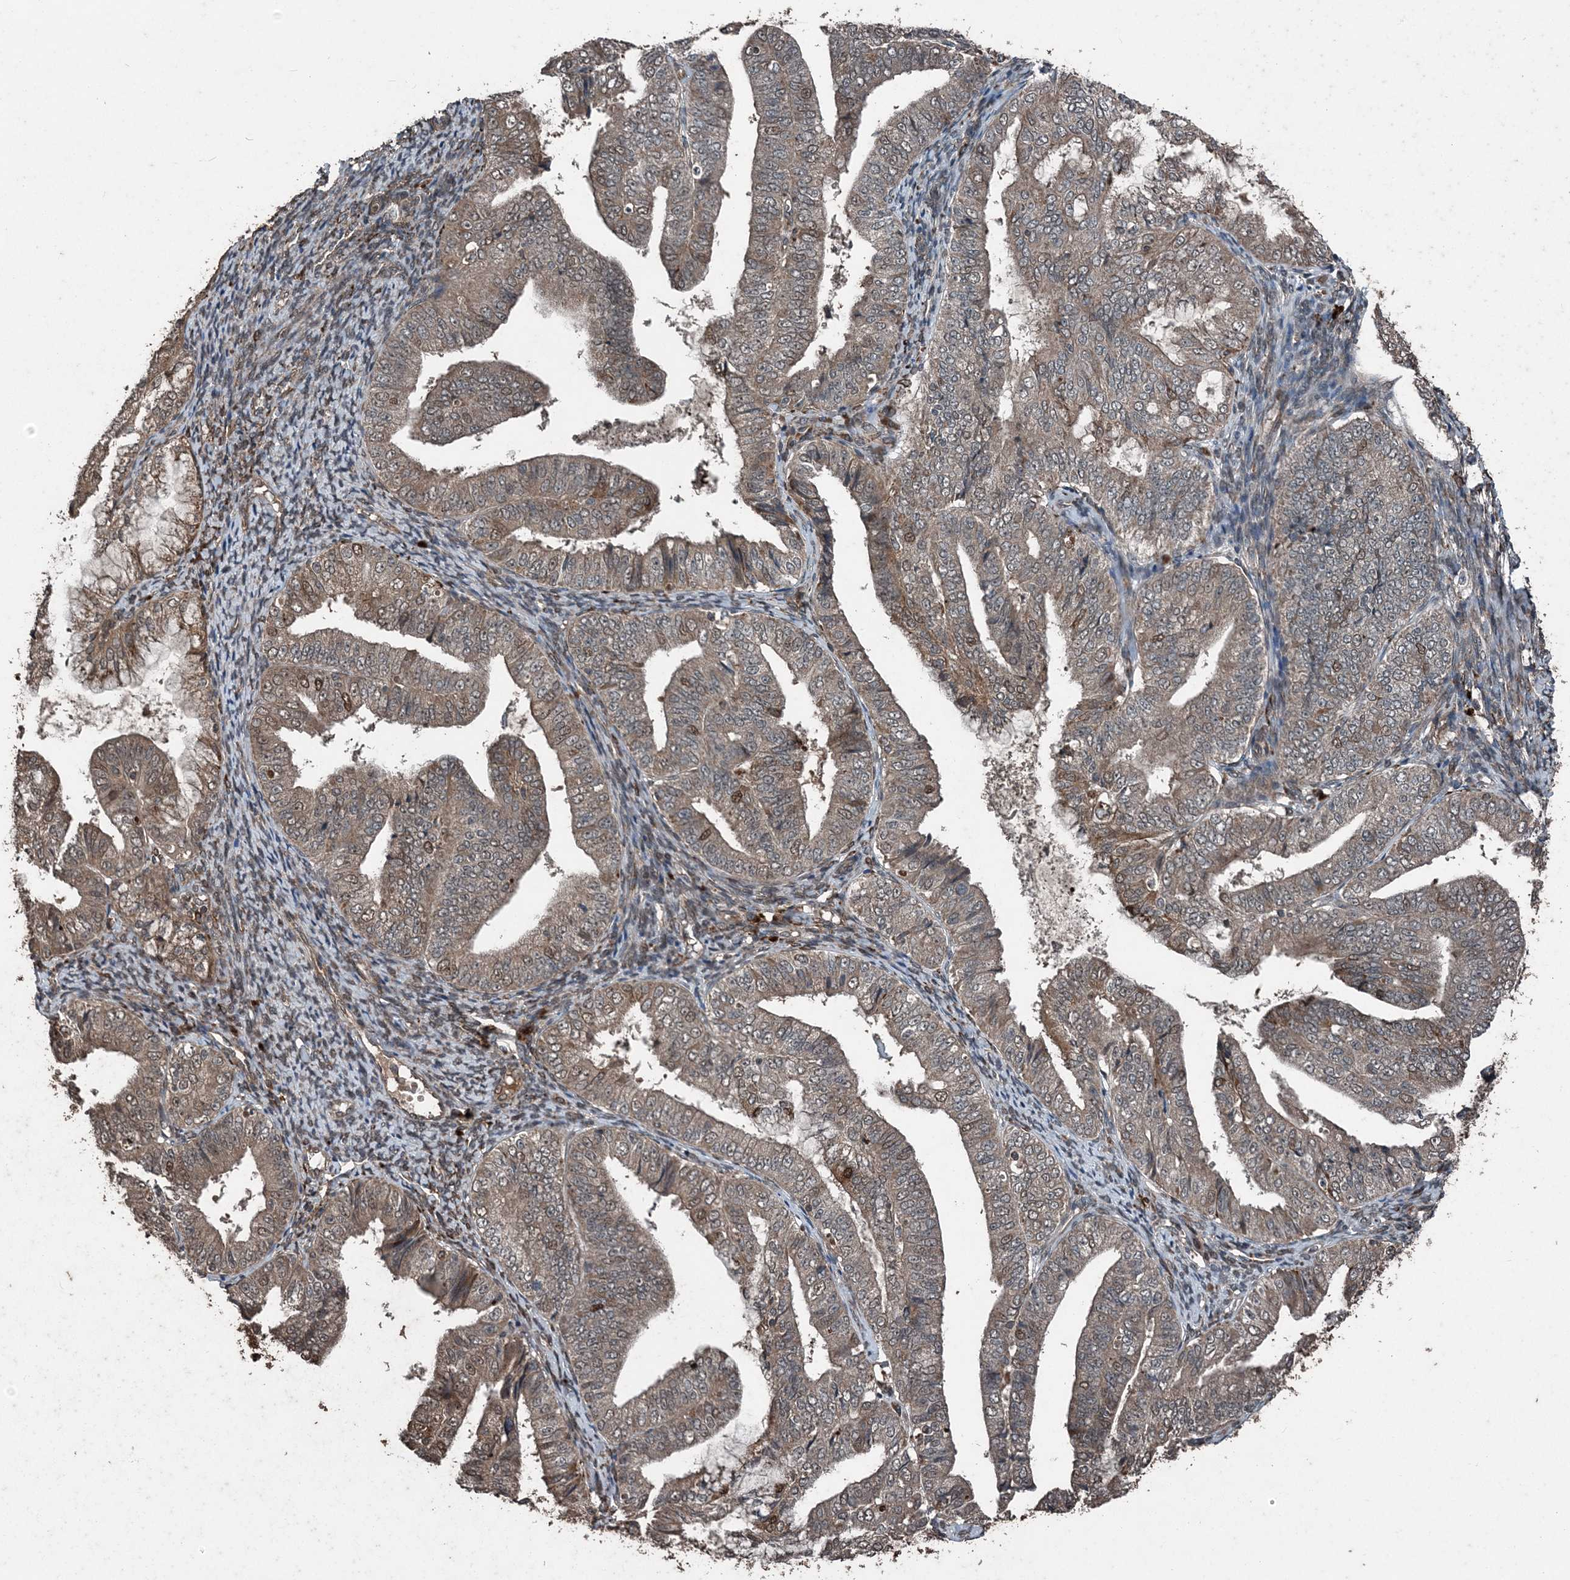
{"staining": {"intensity": "weak", "quantity": "25%-75%", "location": "cytoplasmic/membranous,nuclear"}, "tissue": "endometrial cancer", "cell_type": "Tumor cells", "image_type": "cancer", "snomed": [{"axis": "morphology", "description": "Adenocarcinoma, NOS"}, {"axis": "topography", "description": "Endometrium"}], "caption": "This photomicrograph exhibits IHC staining of human endometrial cancer, with low weak cytoplasmic/membranous and nuclear positivity in about 25%-75% of tumor cells.", "gene": "CFL1", "patient": {"sex": "female", "age": 63}}